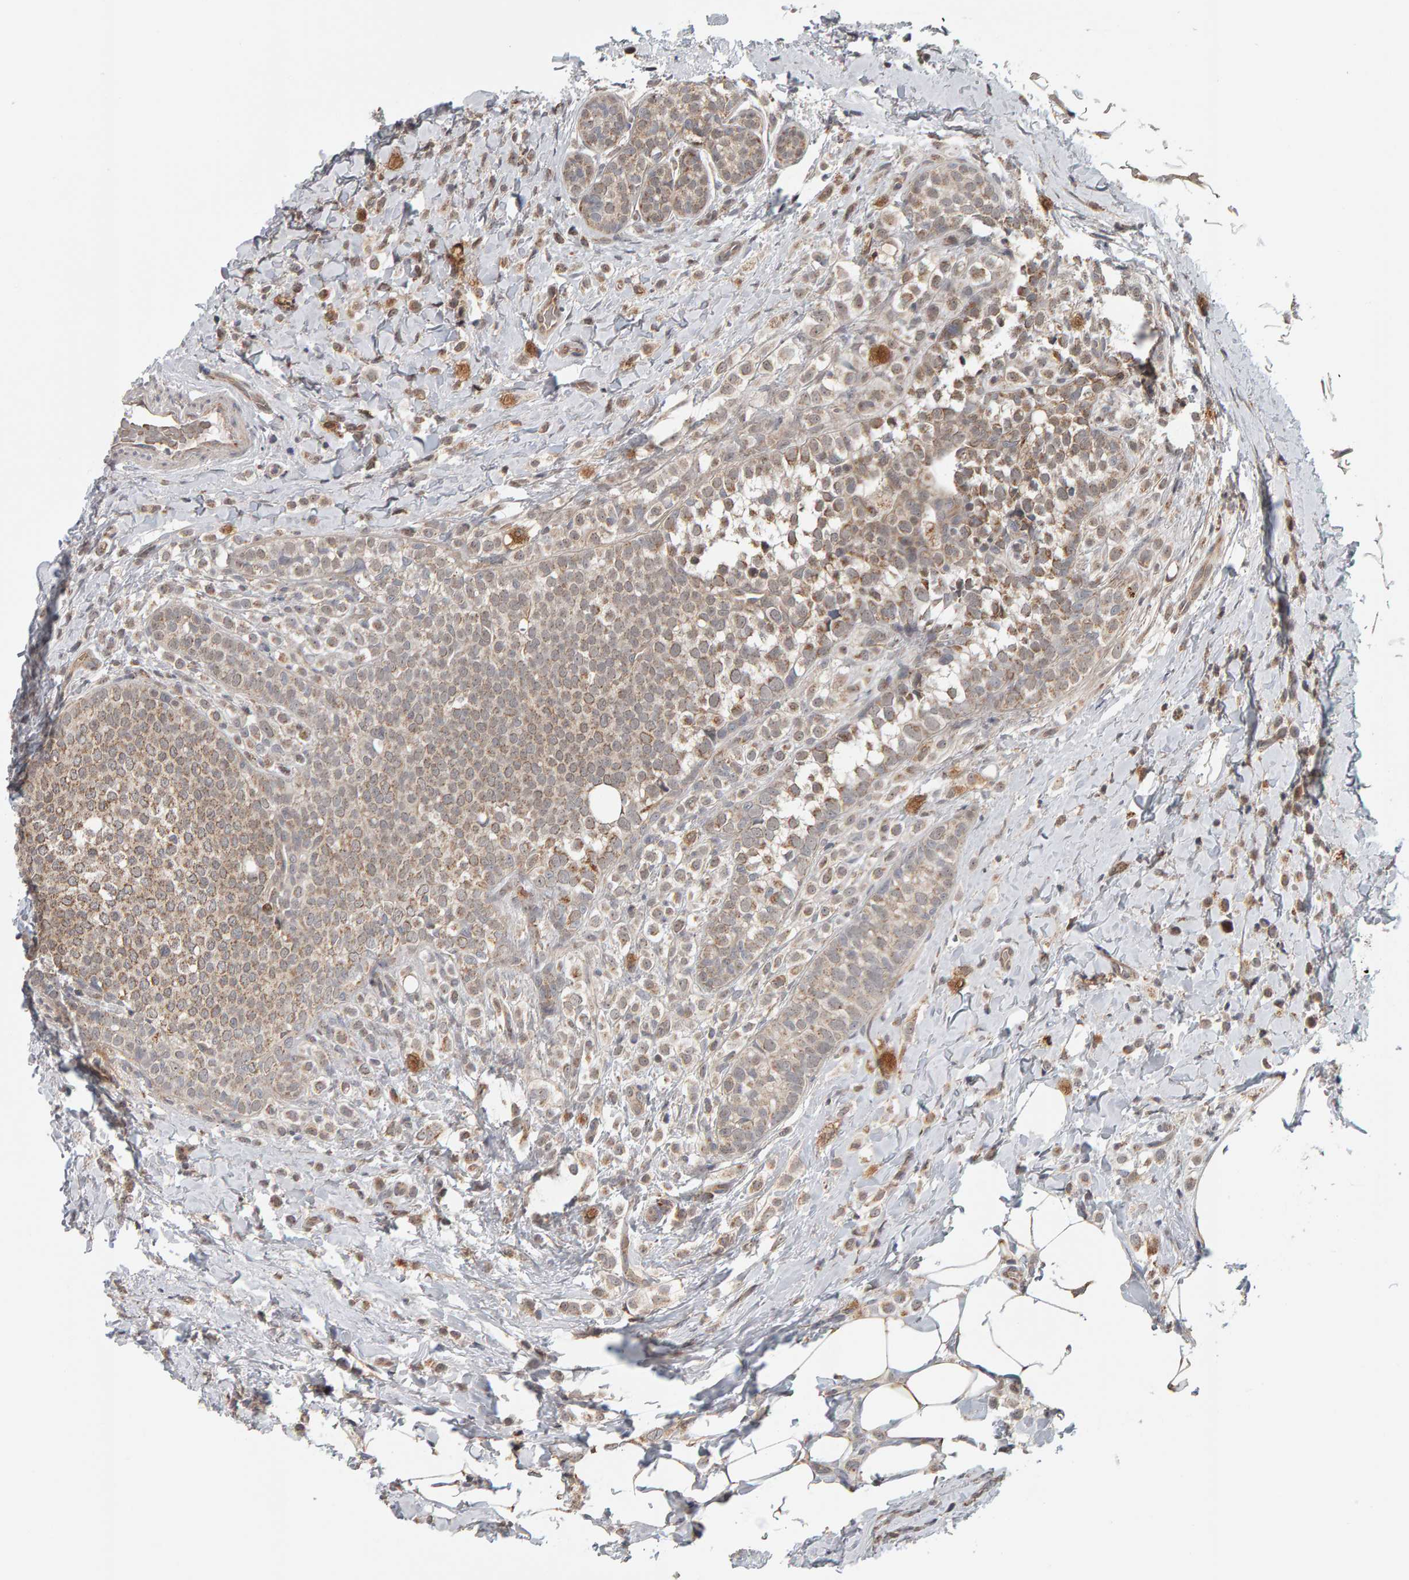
{"staining": {"intensity": "weak", "quantity": ">75%", "location": "cytoplasmic/membranous"}, "tissue": "breast cancer", "cell_type": "Tumor cells", "image_type": "cancer", "snomed": [{"axis": "morphology", "description": "Lobular carcinoma"}, {"axis": "topography", "description": "Breast"}], "caption": "Protein expression analysis of lobular carcinoma (breast) demonstrates weak cytoplasmic/membranous positivity in approximately >75% of tumor cells.", "gene": "DAP3", "patient": {"sex": "female", "age": 50}}